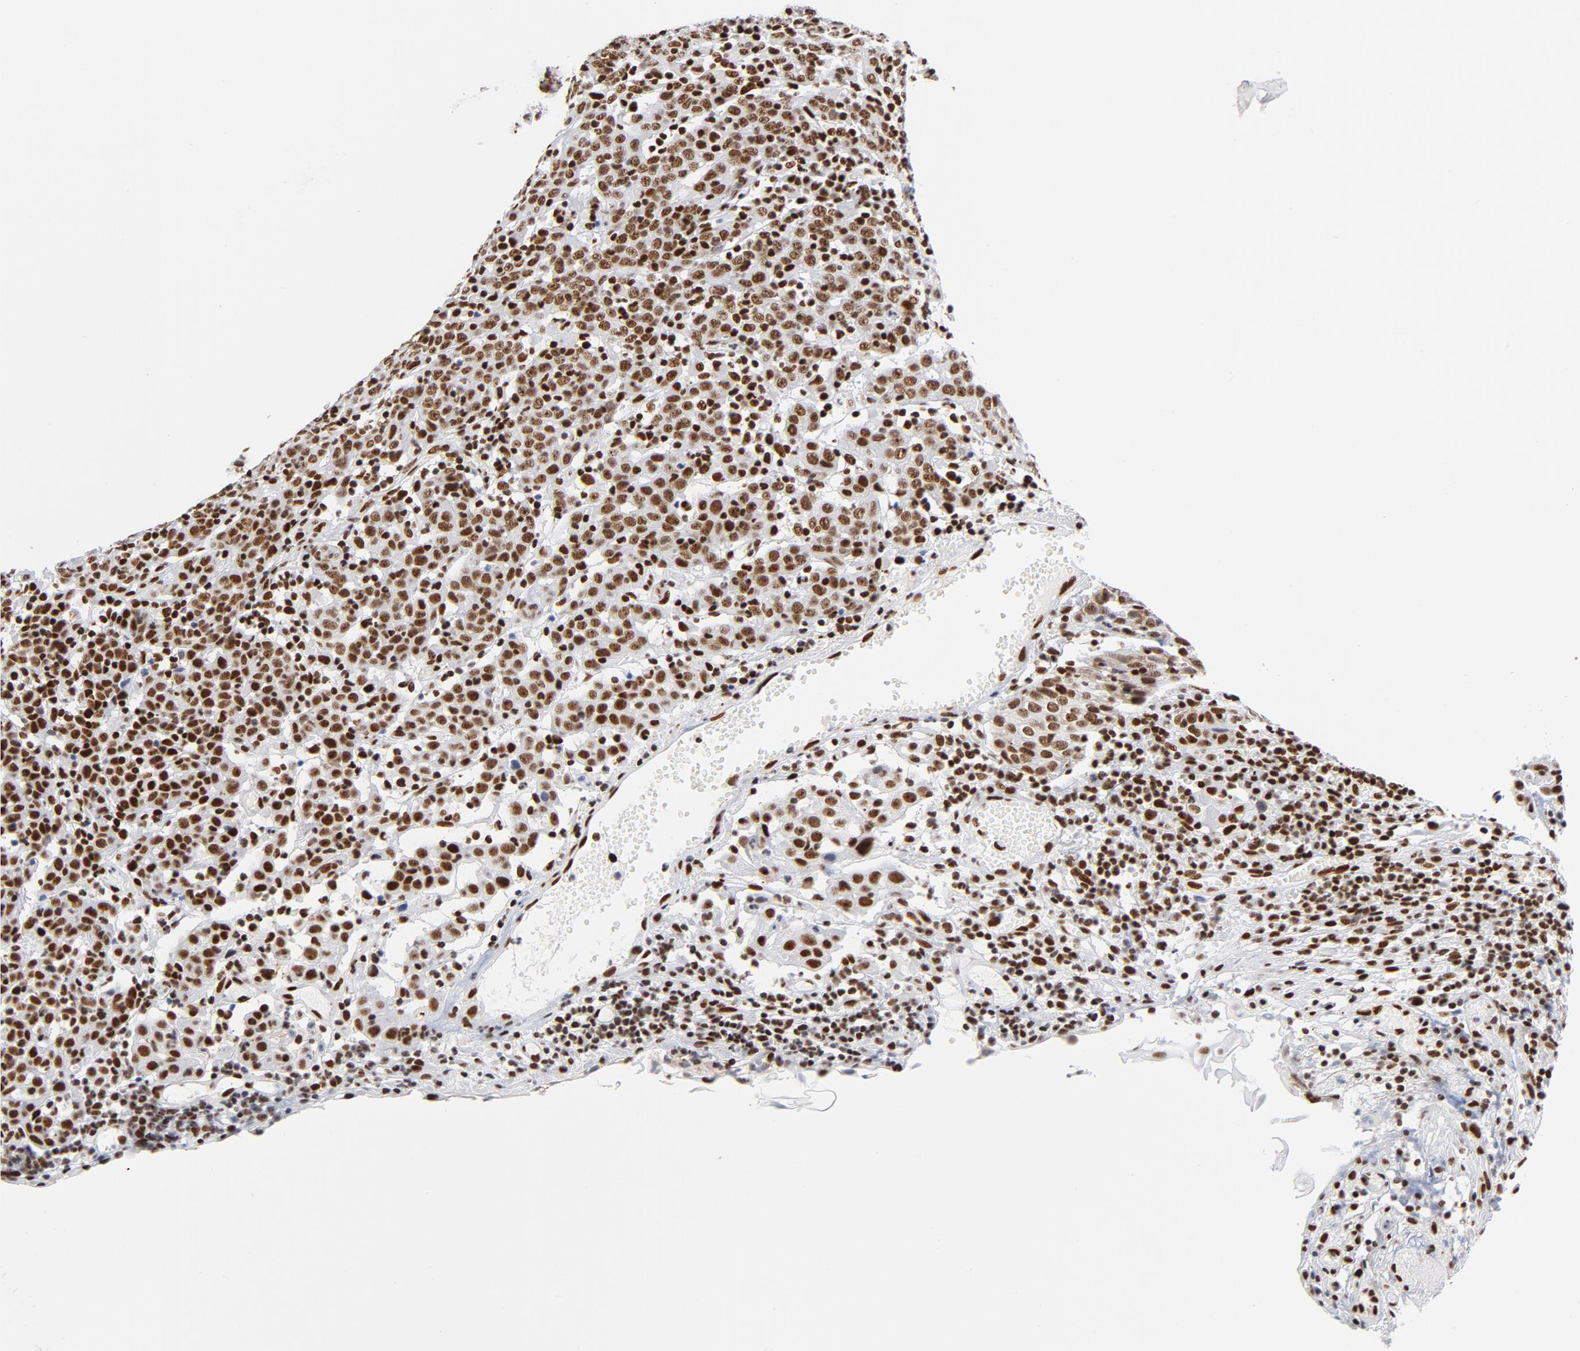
{"staining": {"intensity": "strong", "quantity": ">75%", "location": "nuclear"}, "tissue": "cervical cancer", "cell_type": "Tumor cells", "image_type": "cancer", "snomed": [{"axis": "morphology", "description": "Normal tissue, NOS"}, {"axis": "morphology", "description": "Squamous cell carcinoma, NOS"}, {"axis": "topography", "description": "Cervix"}], "caption": "Cervical squamous cell carcinoma was stained to show a protein in brown. There is high levels of strong nuclear staining in approximately >75% of tumor cells.", "gene": "XRCC5", "patient": {"sex": "female", "age": 67}}